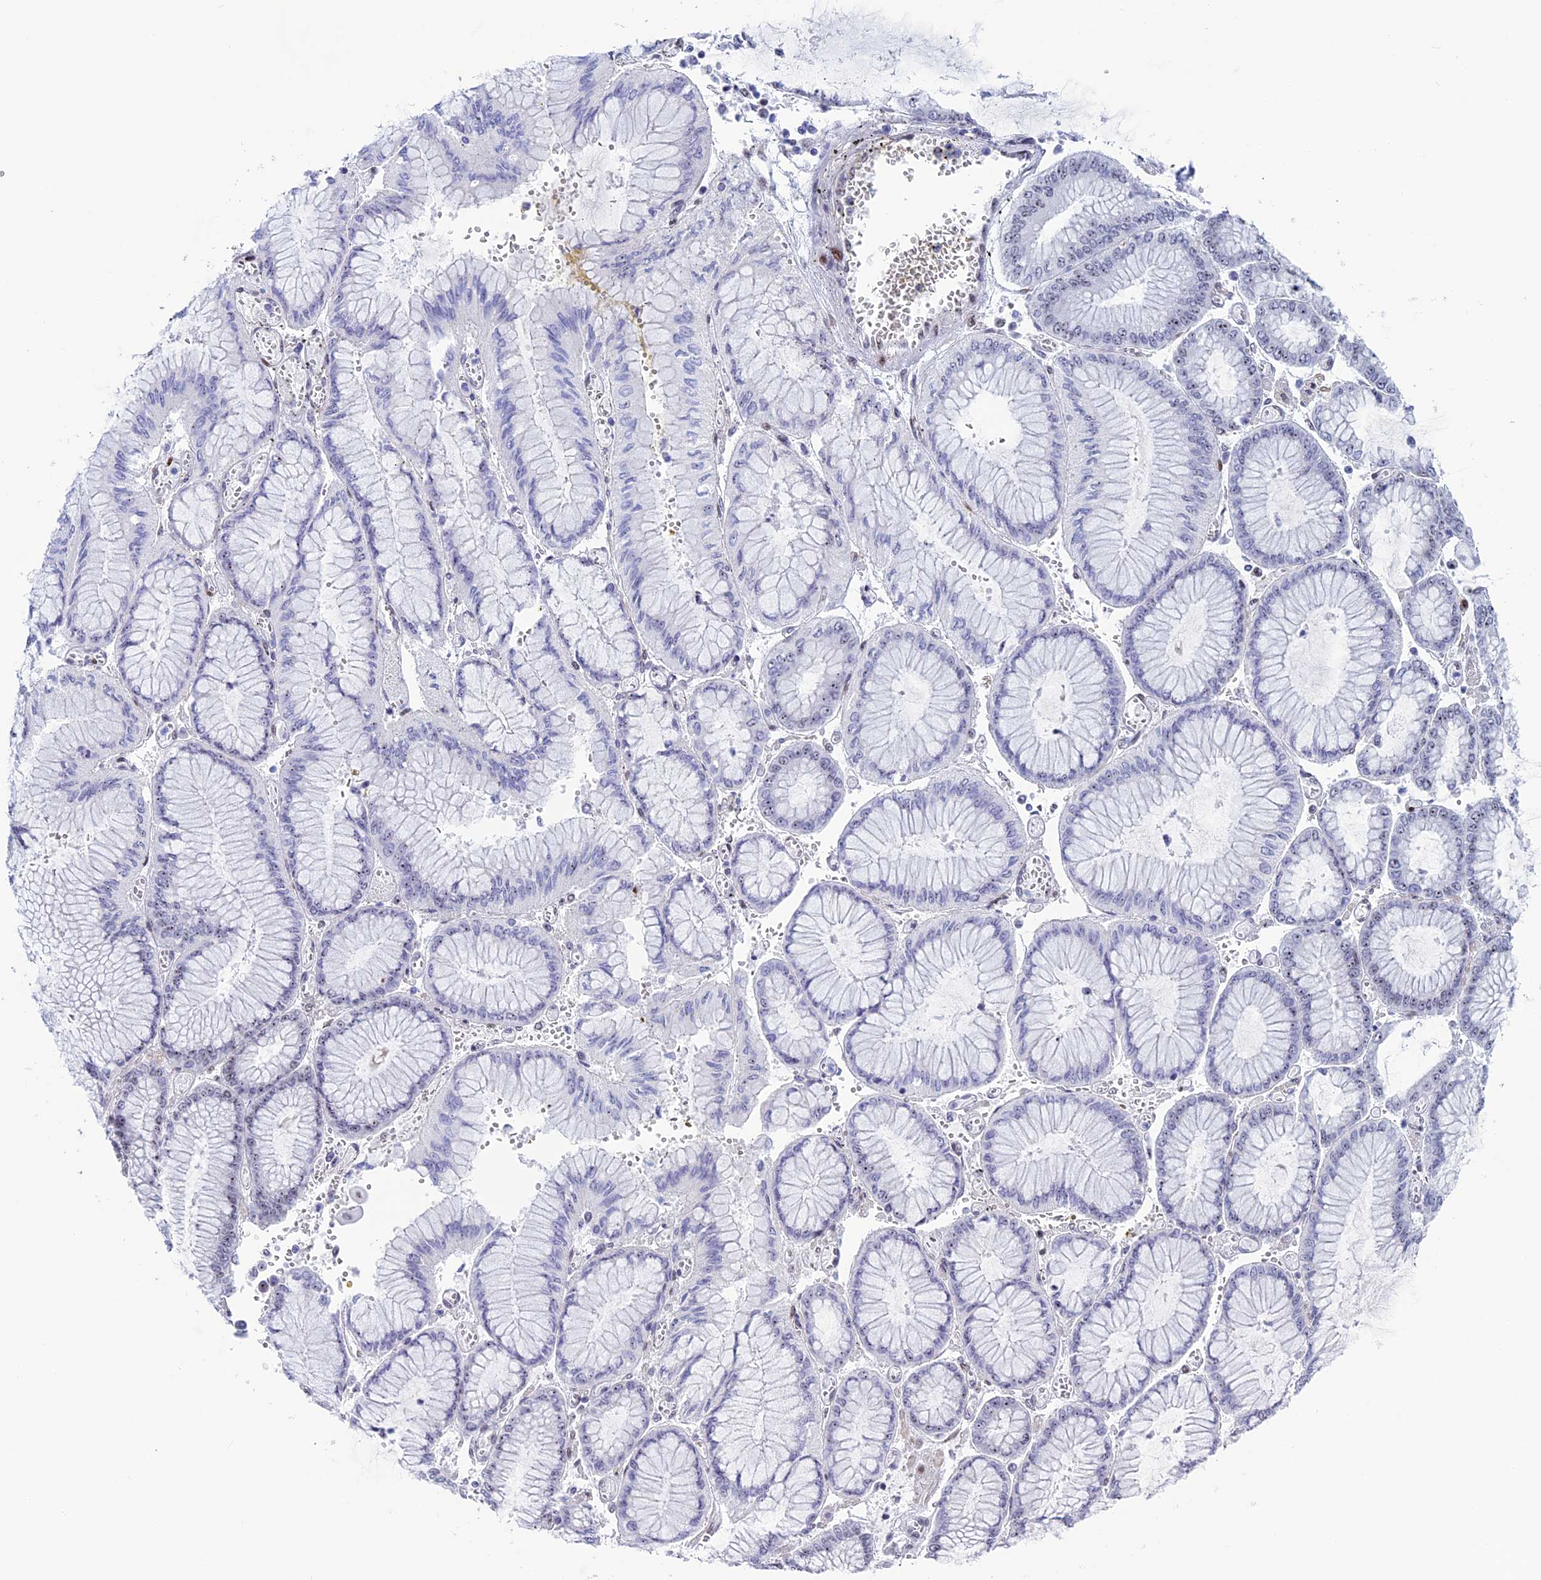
{"staining": {"intensity": "negative", "quantity": "none", "location": "none"}, "tissue": "stomach cancer", "cell_type": "Tumor cells", "image_type": "cancer", "snomed": [{"axis": "morphology", "description": "Adenocarcinoma, NOS"}, {"axis": "topography", "description": "Stomach"}], "caption": "There is no significant staining in tumor cells of stomach cancer.", "gene": "CCDC86", "patient": {"sex": "male", "age": 76}}